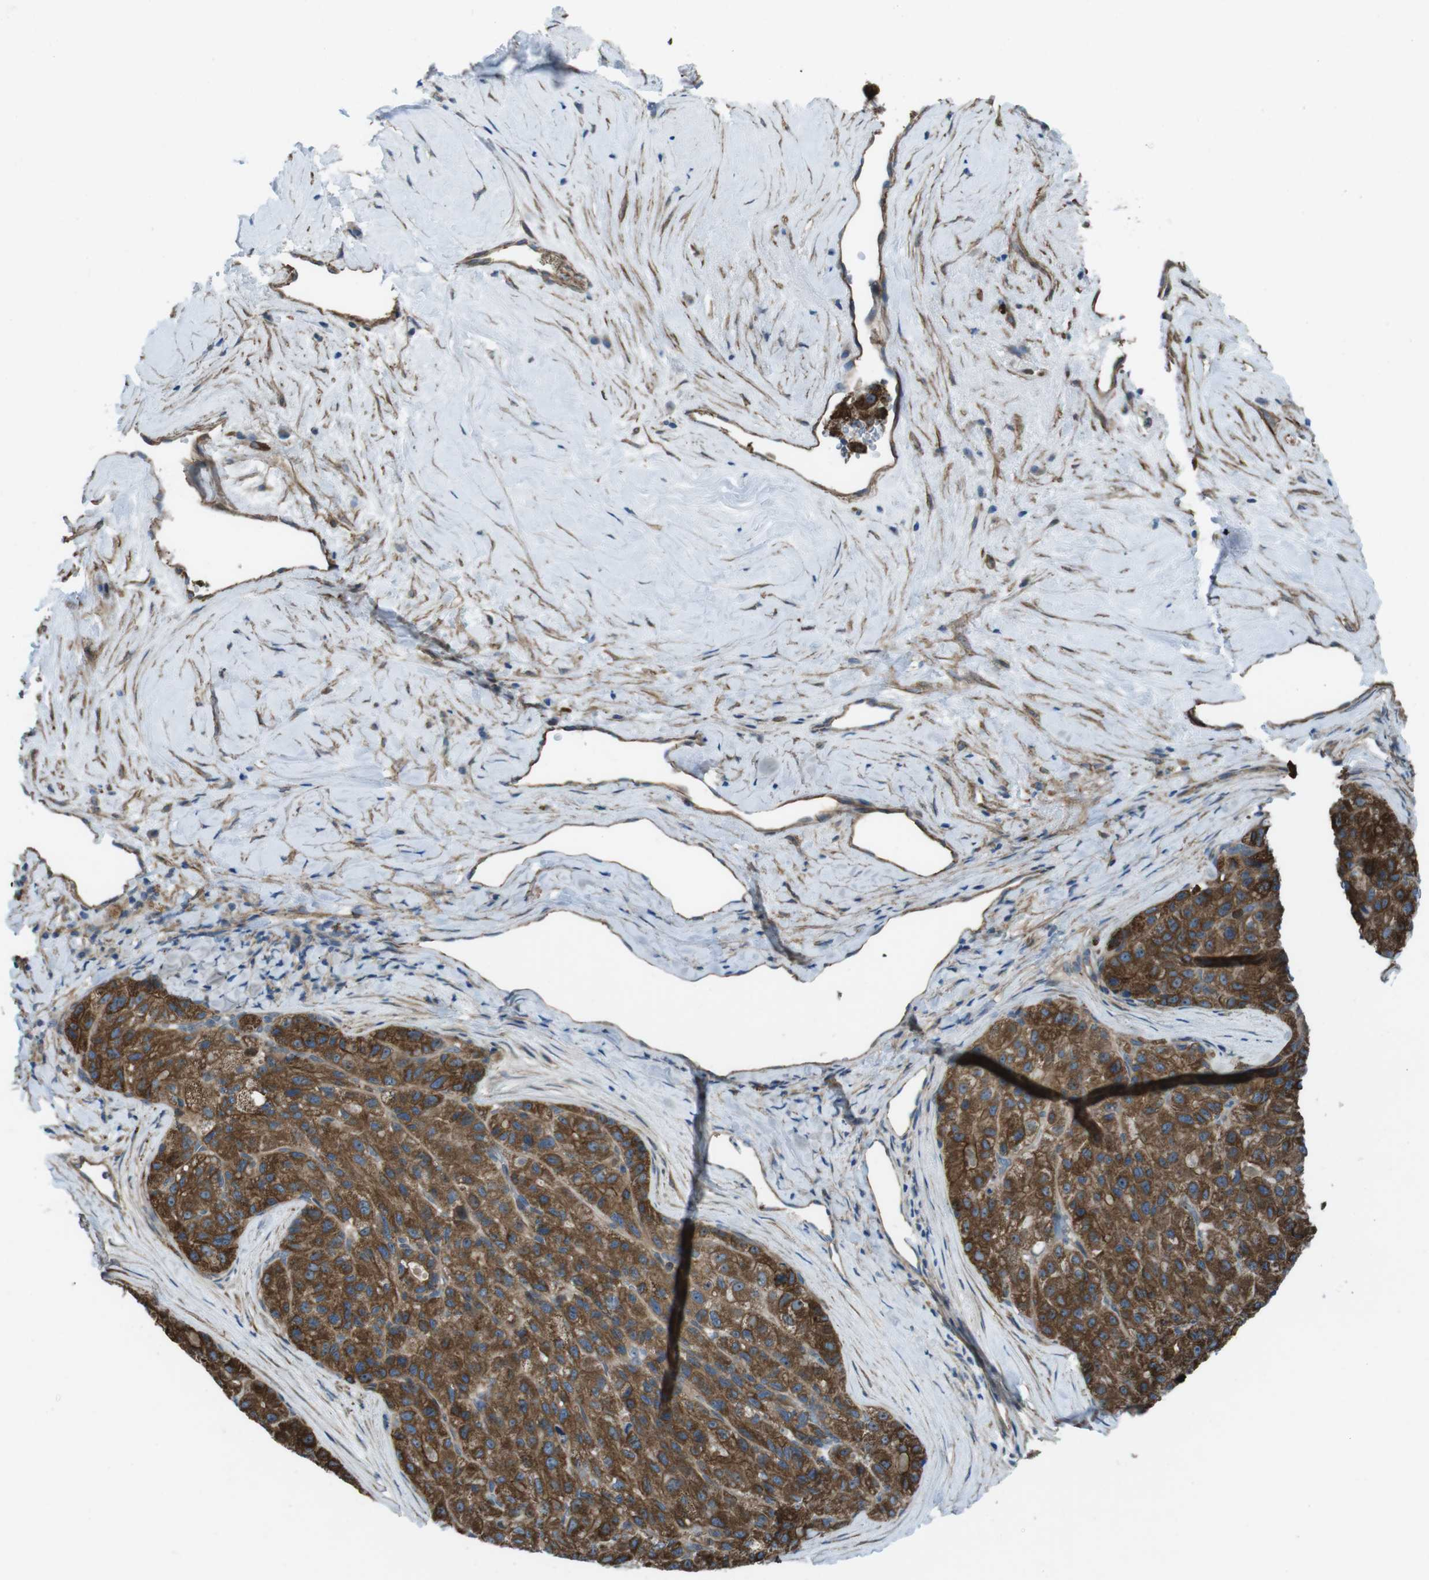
{"staining": {"intensity": "moderate", "quantity": ">75%", "location": "cytoplasmic/membranous"}, "tissue": "liver cancer", "cell_type": "Tumor cells", "image_type": "cancer", "snomed": [{"axis": "morphology", "description": "Carcinoma, Hepatocellular, NOS"}, {"axis": "topography", "description": "Liver"}], "caption": "Protein staining displays moderate cytoplasmic/membranous expression in approximately >75% of tumor cells in liver cancer.", "gene": "FAM174B", "patient": {"sex": "male", "age": 80}}